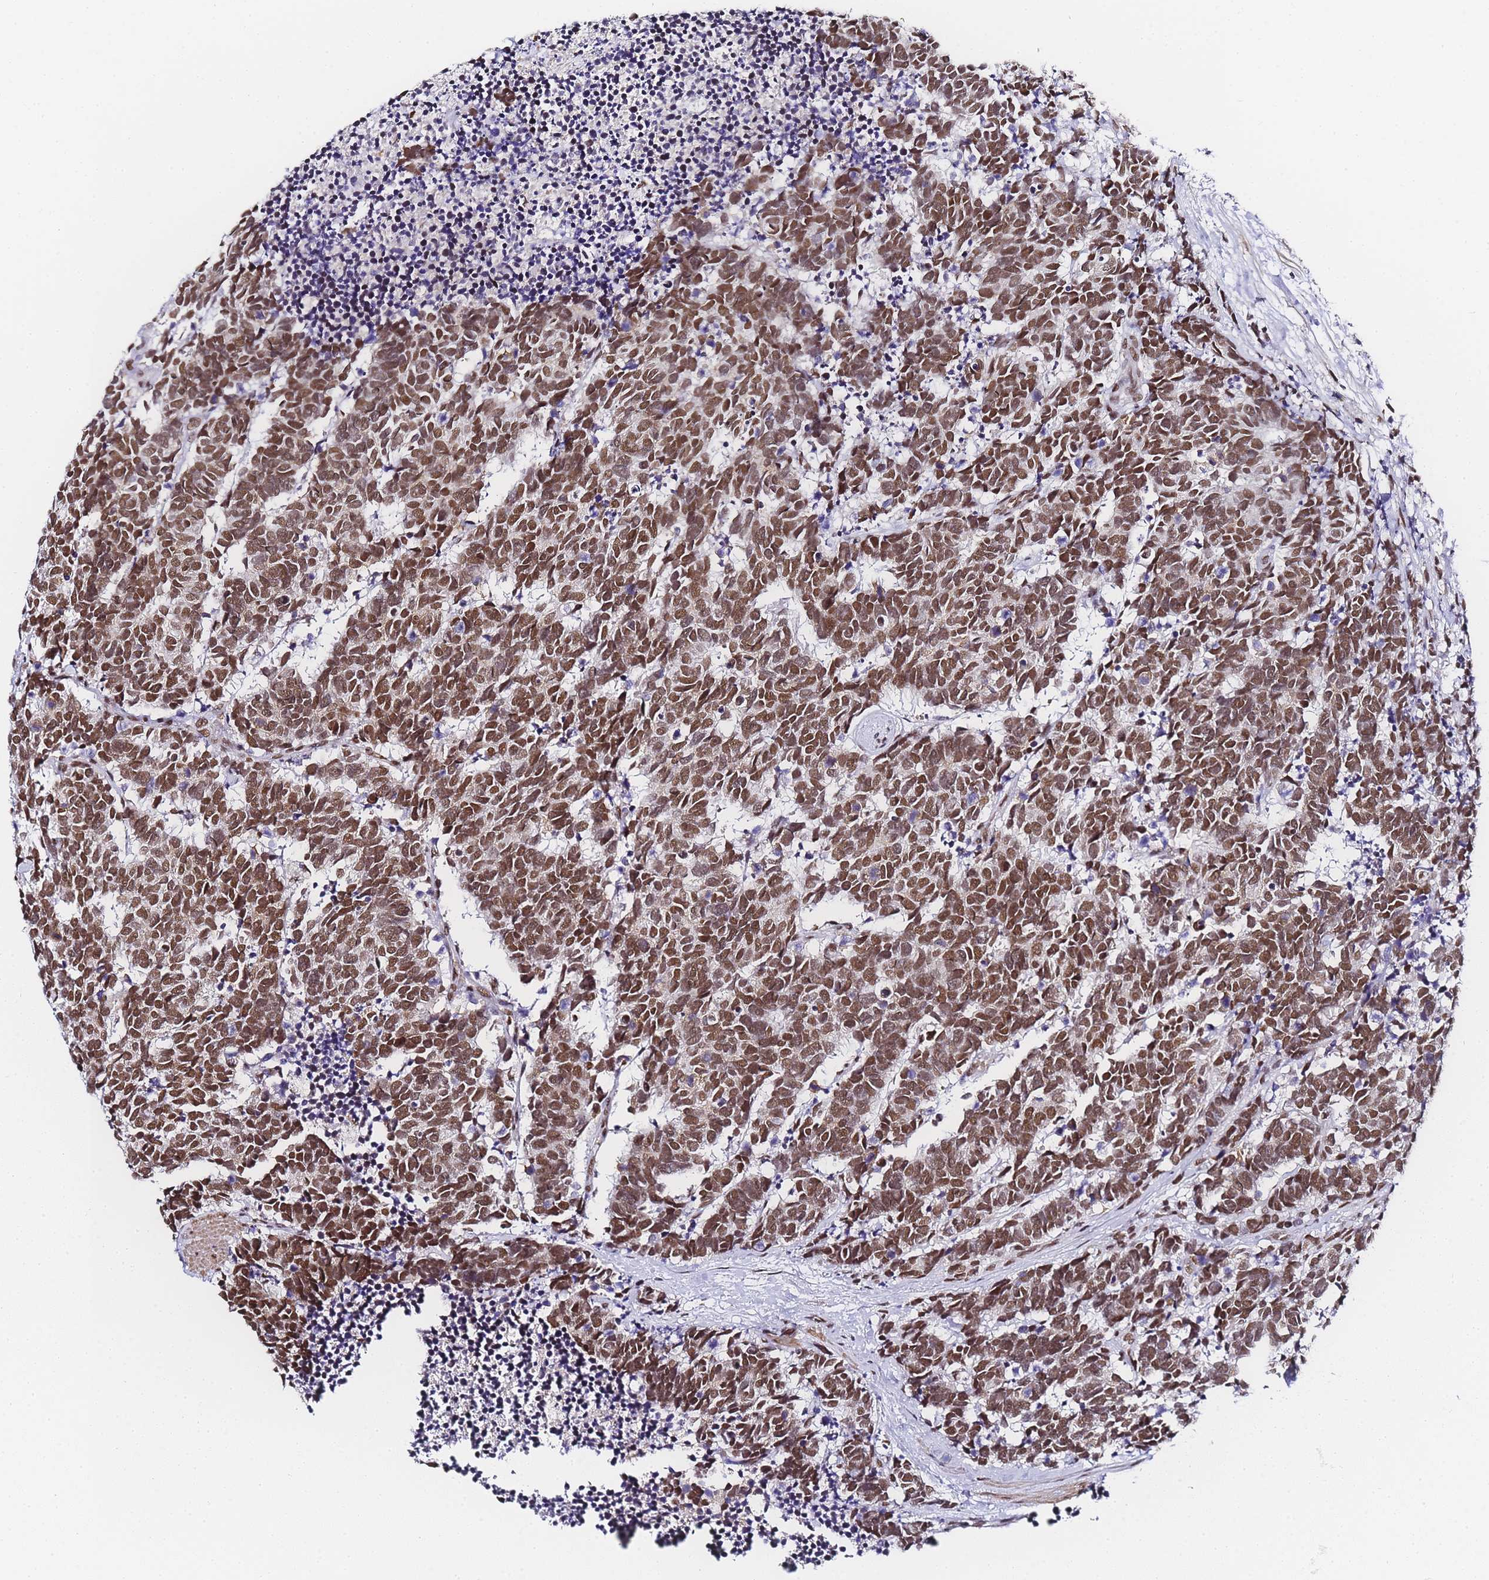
{"staining": {"intensity": "strong", "quantity": ">75%", "location": "nuclear"}, "tissue": "carcinoid", "cell_type": "Tumor cells", "image_type": "cancer", "snomed": [{"axis": "morphology", "description": "Carcinoma, NOS"}, {"axis": "morphology", "description": "Carcinoid, malignant, NOS"}, {"axis": "topography", "description": "Prostate"}], "caption": "This is an image of IHC staining of carcinoid (malignant), which shows strong expression in the nuclear of tumor cells.", "gene": "POLR1A", "patient": {"sex": "male", "age": 57}}